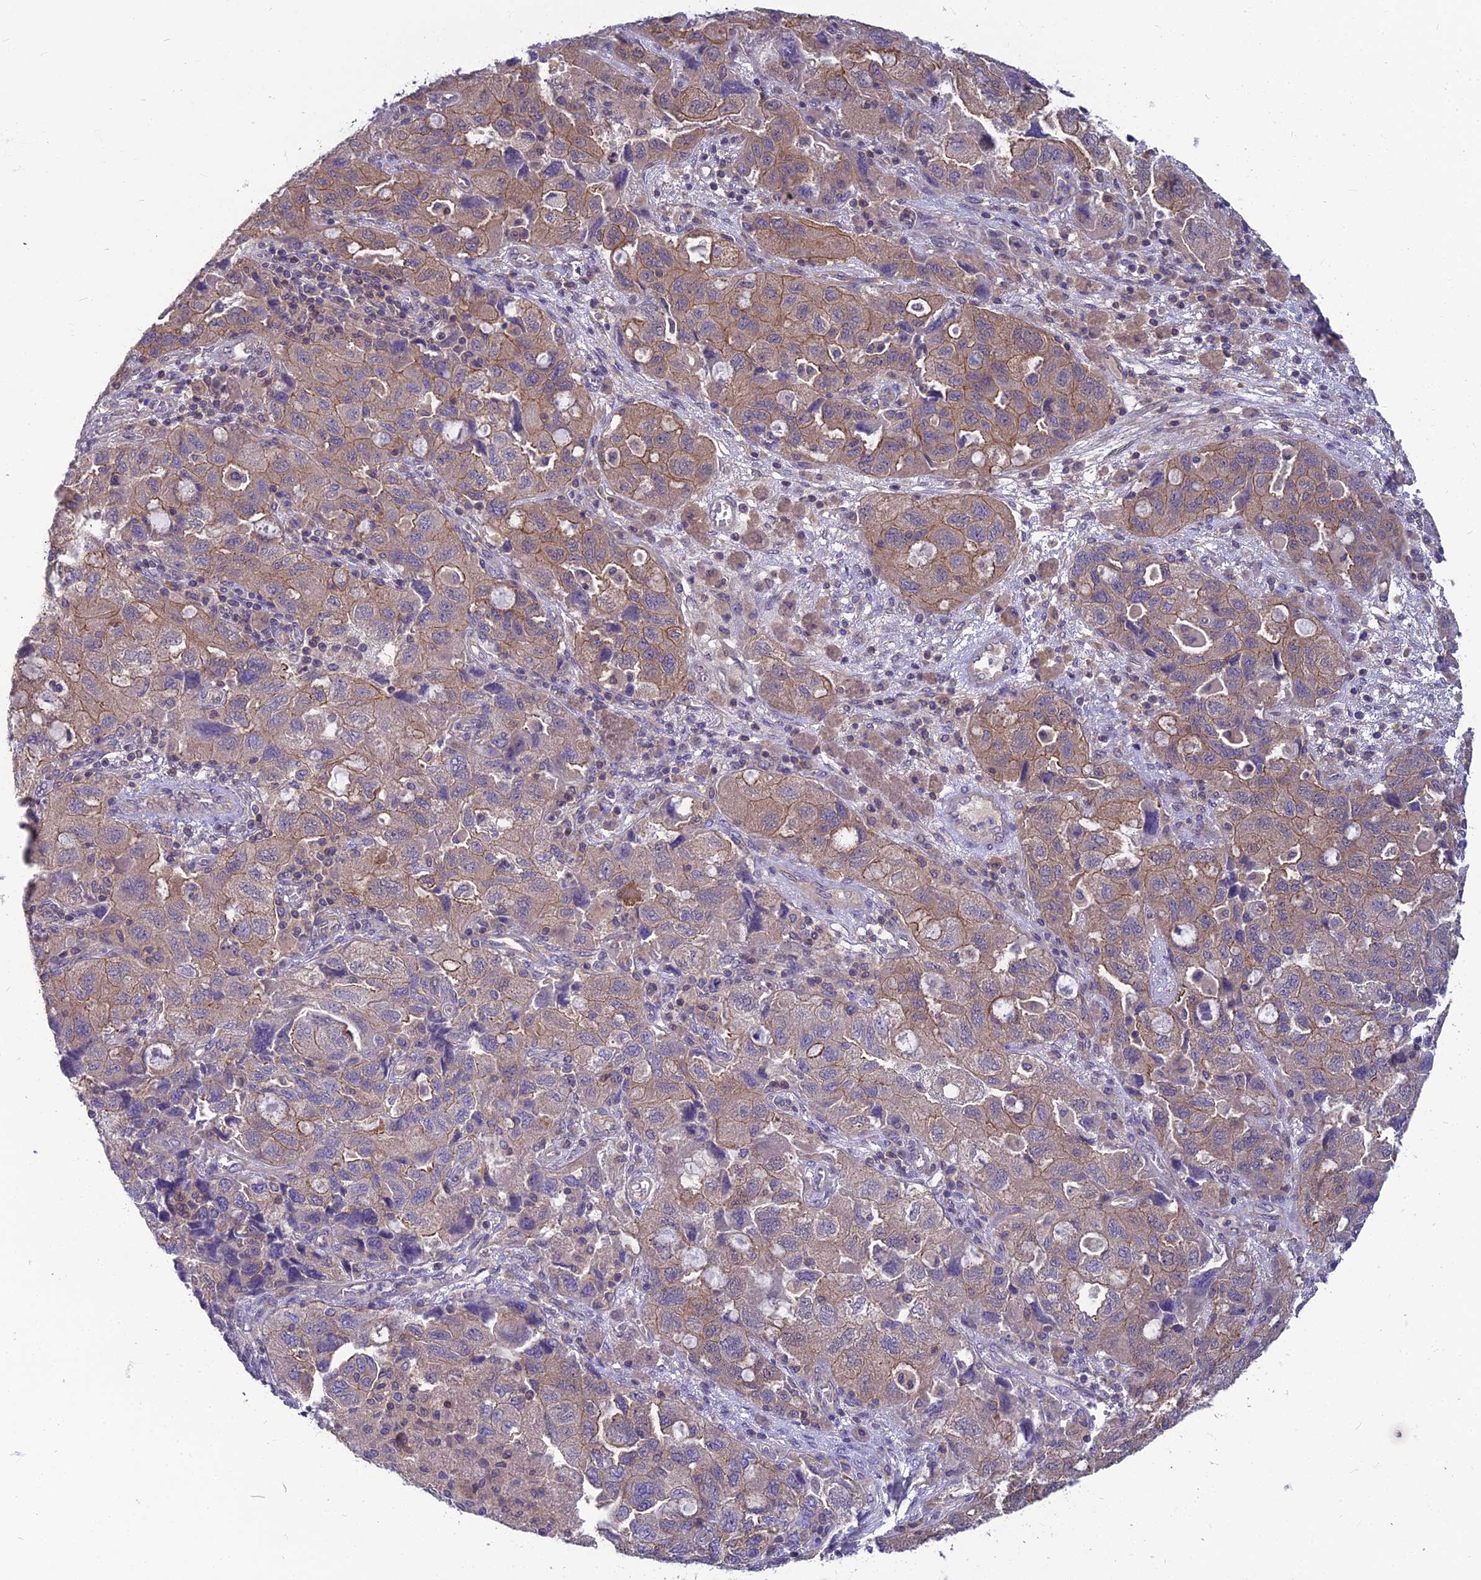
{"staining": {"intensity": "weak", "quantity": "25%-75%", "location": "cytoplasmic/membranous"}, "tissue": "ovarian cancer", "cell_type": "Tumor cells", "image_type": "cancer", "snomed": [{"axis": "morphology", "description": "Carcinoma, NOS"}, {"axis": "morphology", "description": "Cystadenocarcinoma, serous, NOS"}, {"axis": "topography", "description": "Ovary"}], "caption": "Immunohistochemical staining of human serous cystadenocarcinoma (ovarian) displays low levels of weak cytoplasmic/membranous protein staining in approximately 25%-75% of tumor cells. Using DAB (3,3'-diaminobenzidine) (brown) and hematoxylin (blue) stains, captured at high magnification using brightfield microscopy.", "gene": "MVD", "patient": {"sex": "female", "age": 69}}